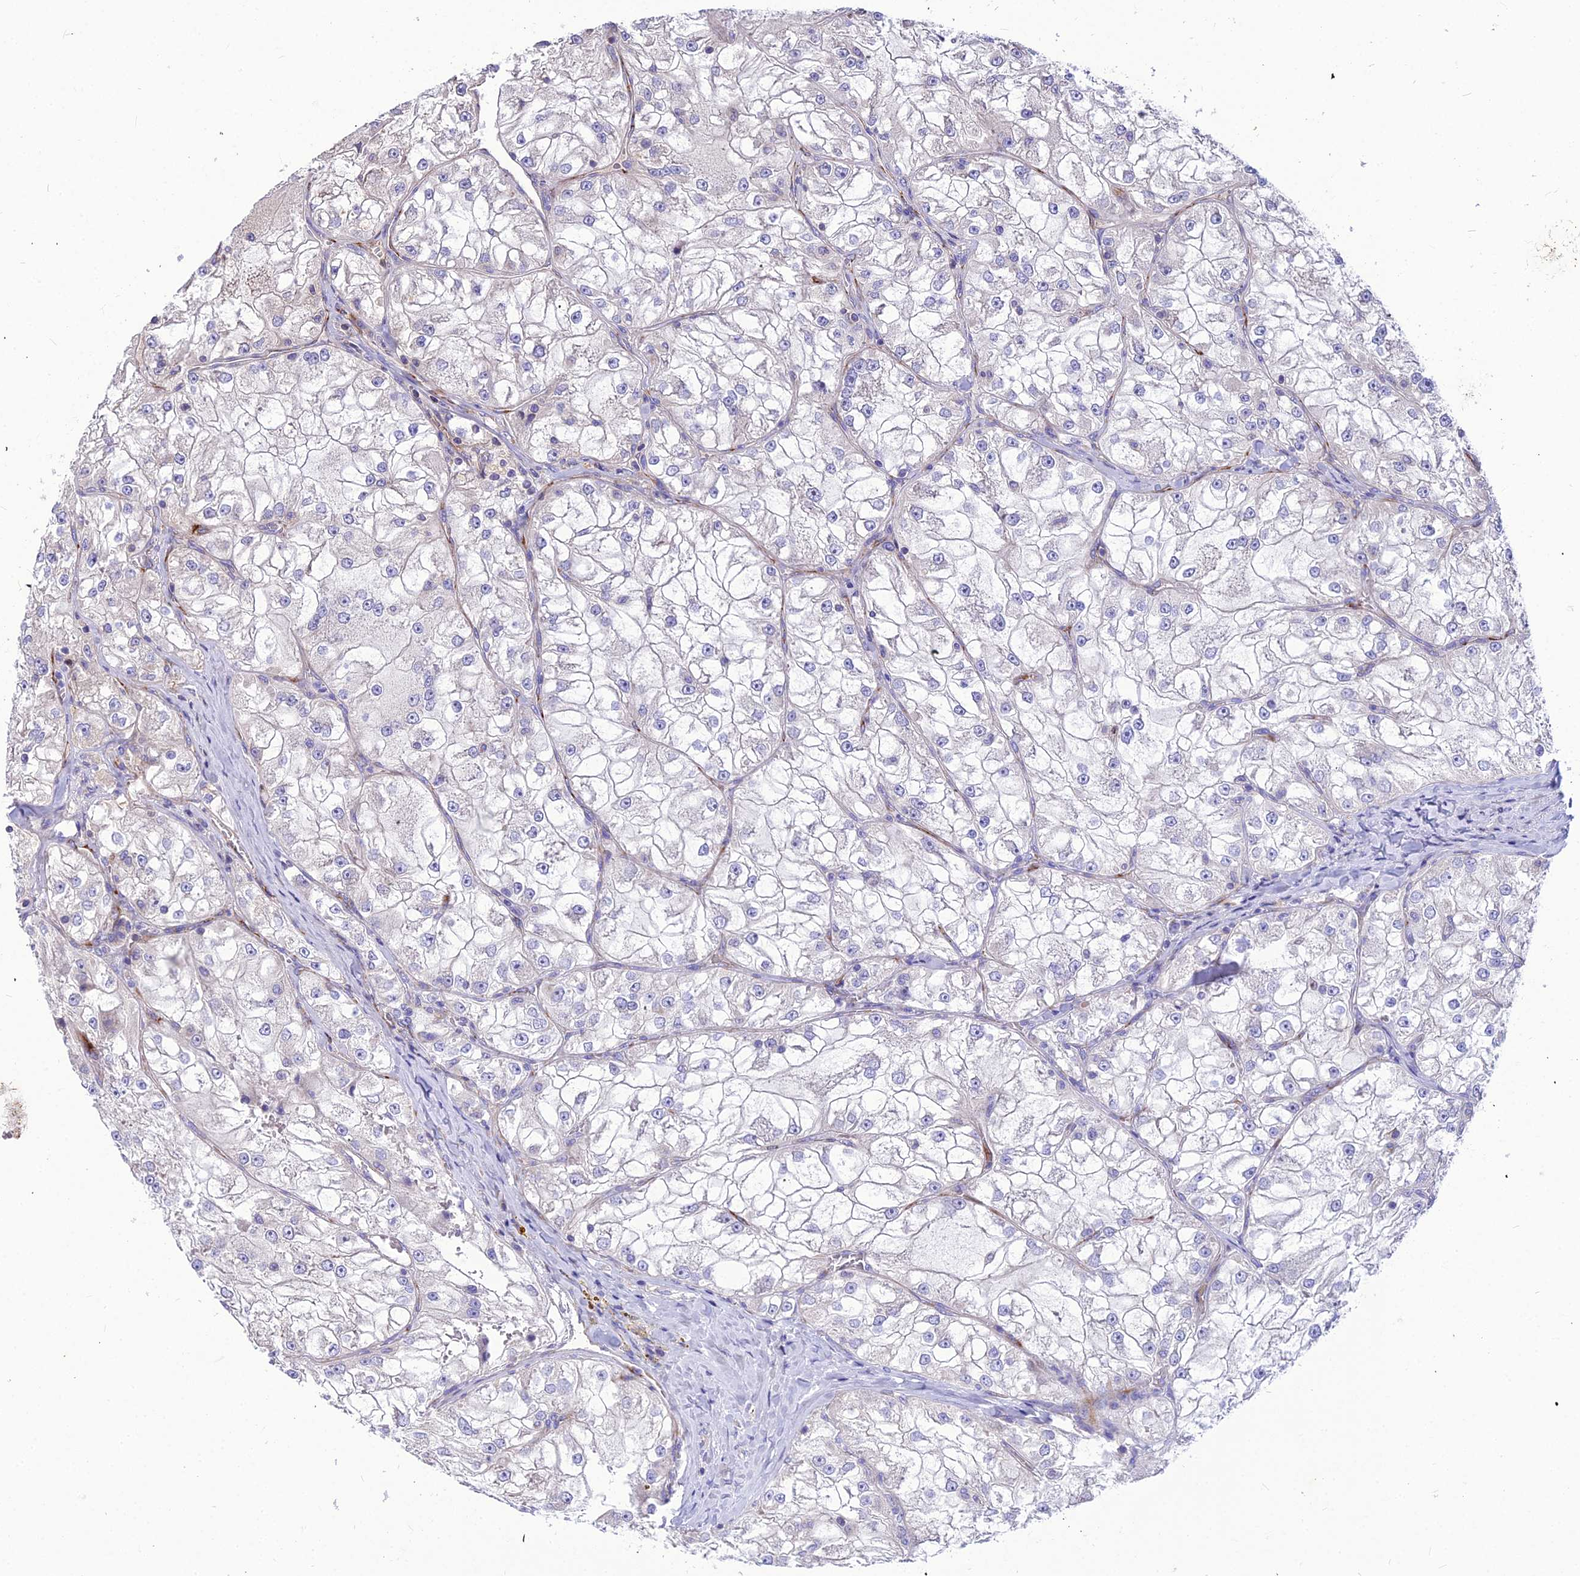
{"staining": {"intensity": "negative", "quantity": "none", "location": "none"}, "tissue": "renal cancer", "cell_type": "Tumor cells", "image_type": "cancer", "snomed": [{"axis": "morphology", "description": "Adenocarcinoma, NOS"}, {"axis": "topography", "description": "Kidney"}], "caption": "Renal cancer (adenocarcinoma) stained for a protein using IHC shows no positivity tumor cells.", "gene": "ASPHD1", "patient": {"sex": "female", "age": 72}}